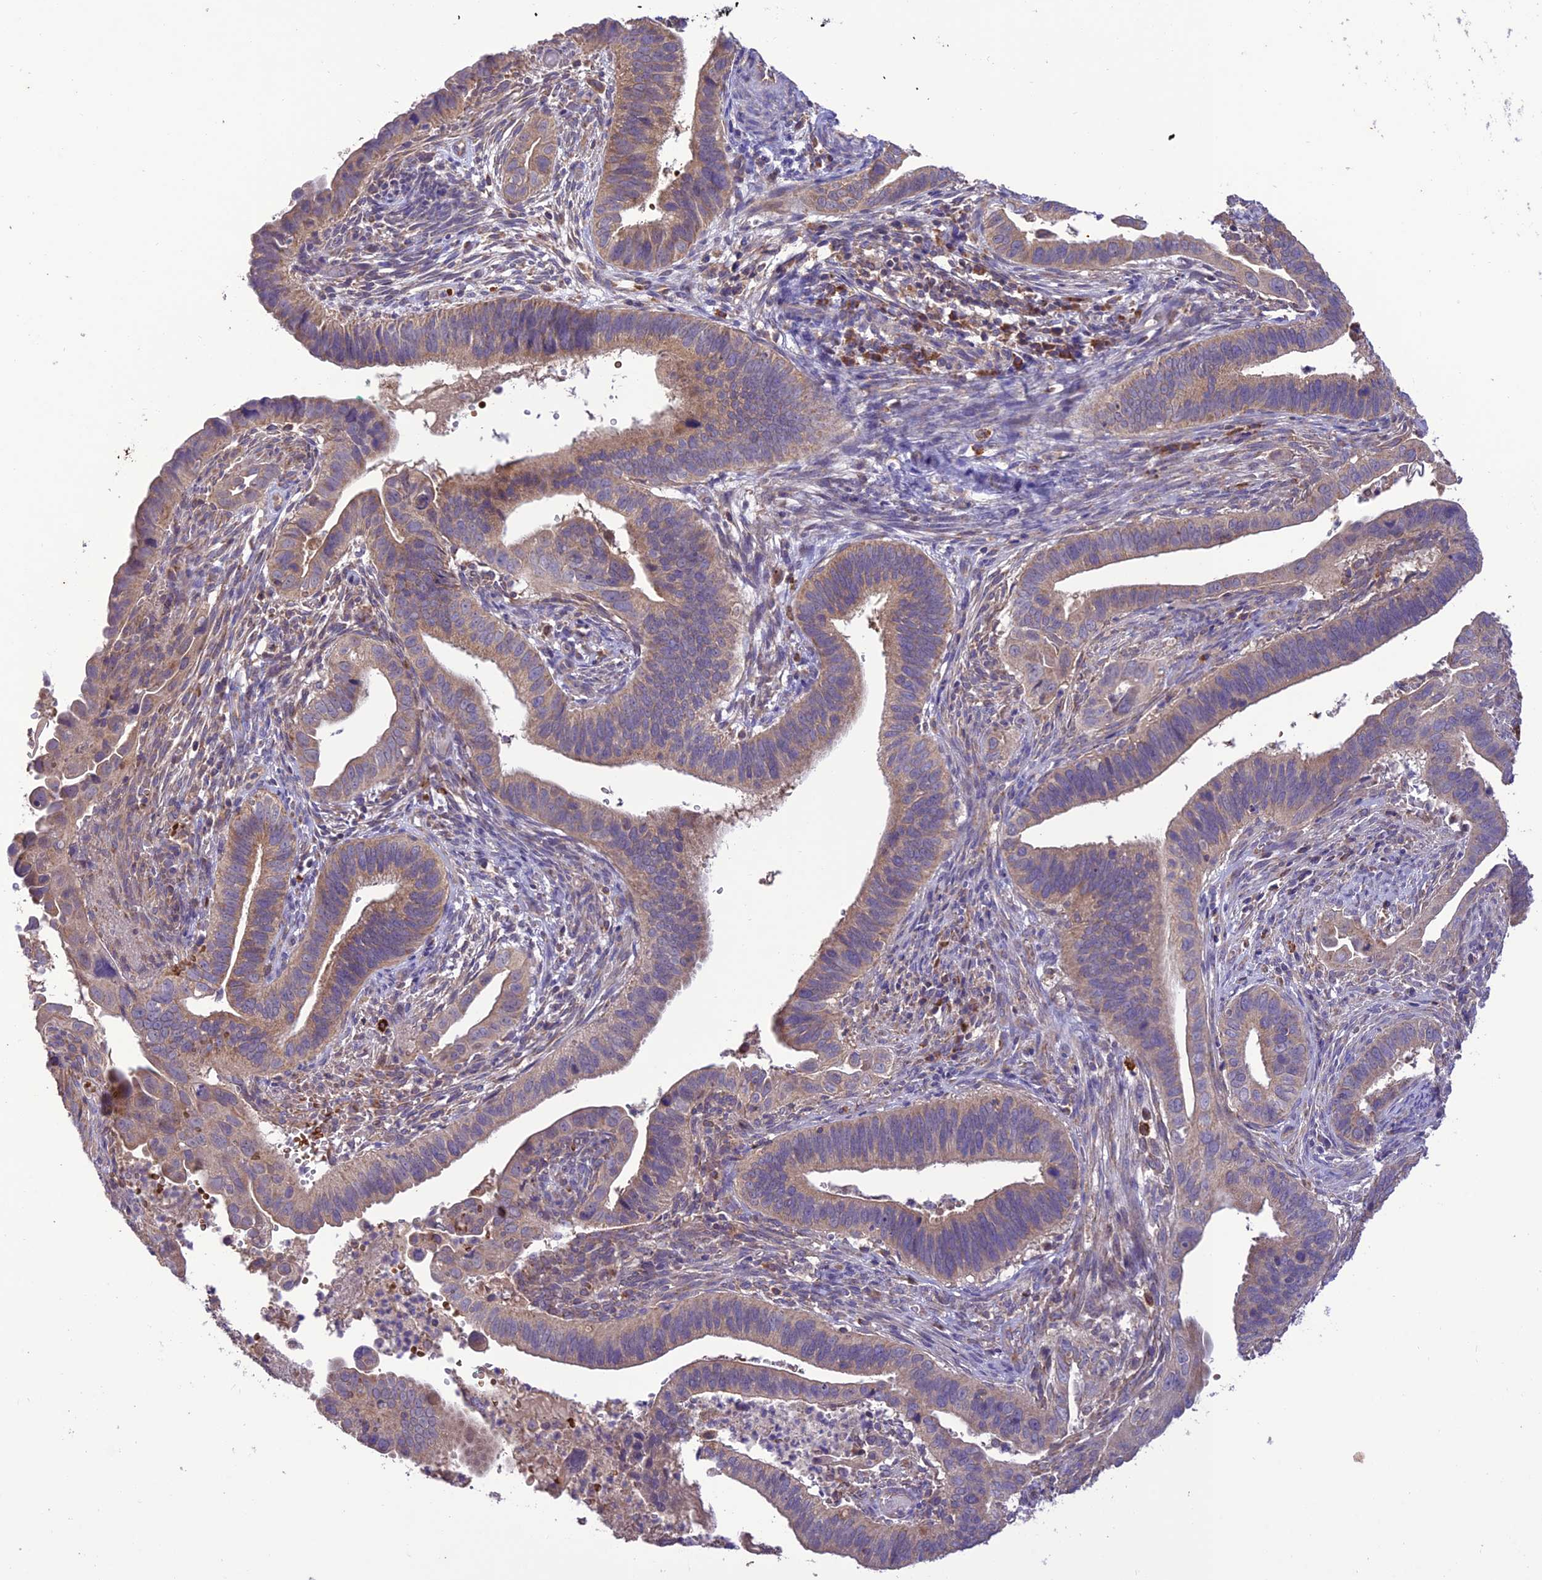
{"staining": {"intensity": "weak", "quantity": ">75%", "location": "cytoplasmic/membranous"}, "tissue": "cervical cancer", "cell_type": "Tumor cells", "image_type": "cancer", "snomed": [{"axis": "morphology", "description": "Adenocarcinoma, NOS"}, {"axis": "topography", "description": "Cervix"}], "caption": "Cervical cancer (adenocarcinoma) stained for a protein (brown) demonstrates weak cytoplasmic/membranous positive staining in approximately >75% of tumor cells.", "gene": "NDUFAF1", "patient": {"sex": "female", "age": 42}}